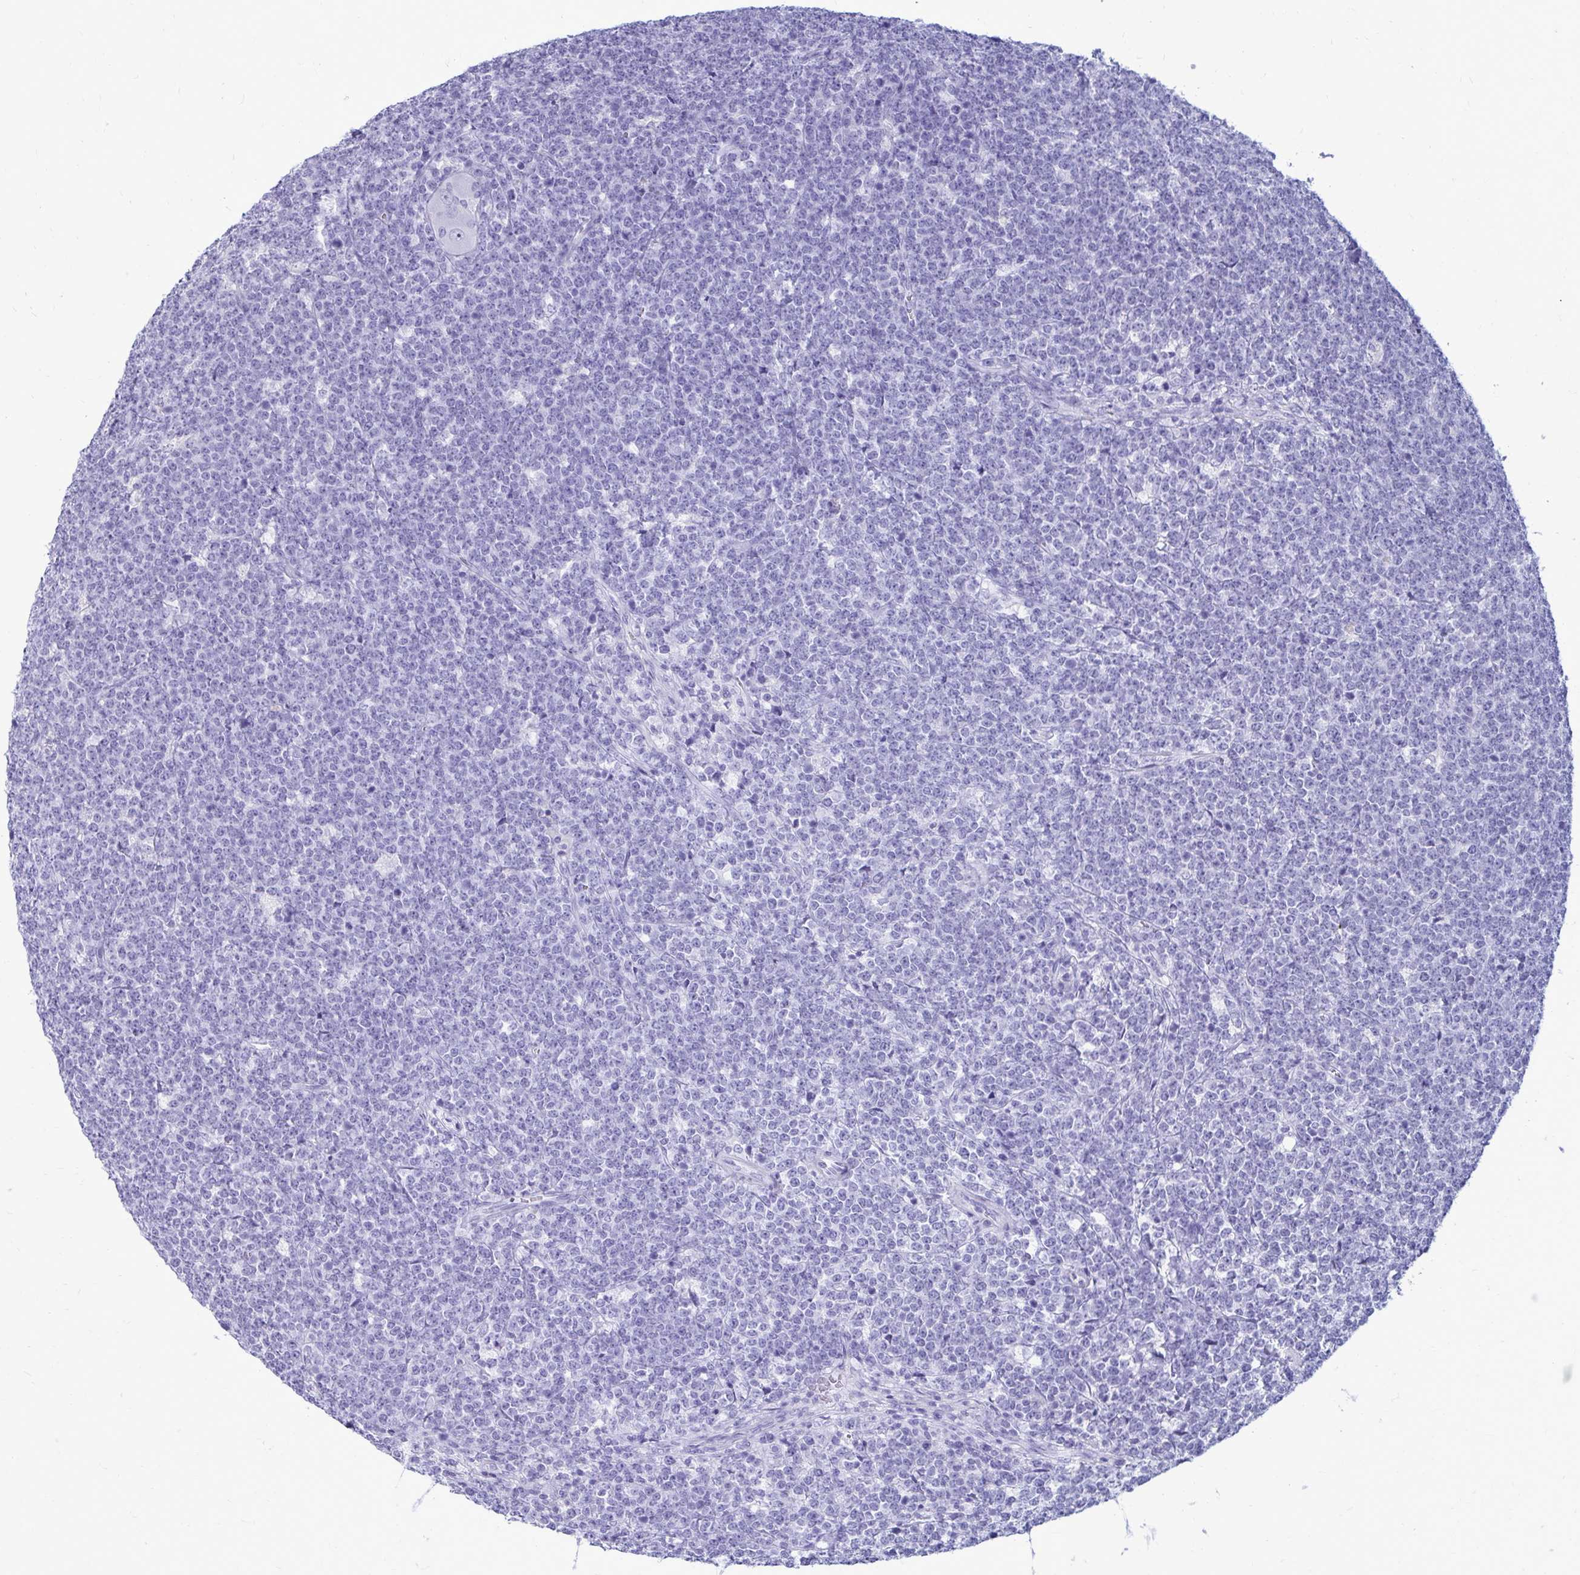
{"staining": {"intensity": "negative", "quantity": "none", "location": "none"}, "tissue": "lymphoma", "cell_type": "Tumor cells", "image_type": "cancer", "snomed": [{"axis": "morphology", "description": "Malignant lymphoma, non-Hodgkin's type, High grade"}, {"axis": "topography", "description": "Small intestine"}, {"axis": "topography", "description": "Colon"}], "caption": "There is no significant positivity in tumor cells of lymphoma.", "gene": "NANOGNB", "patient": {"sex": "male", "age": 8}}